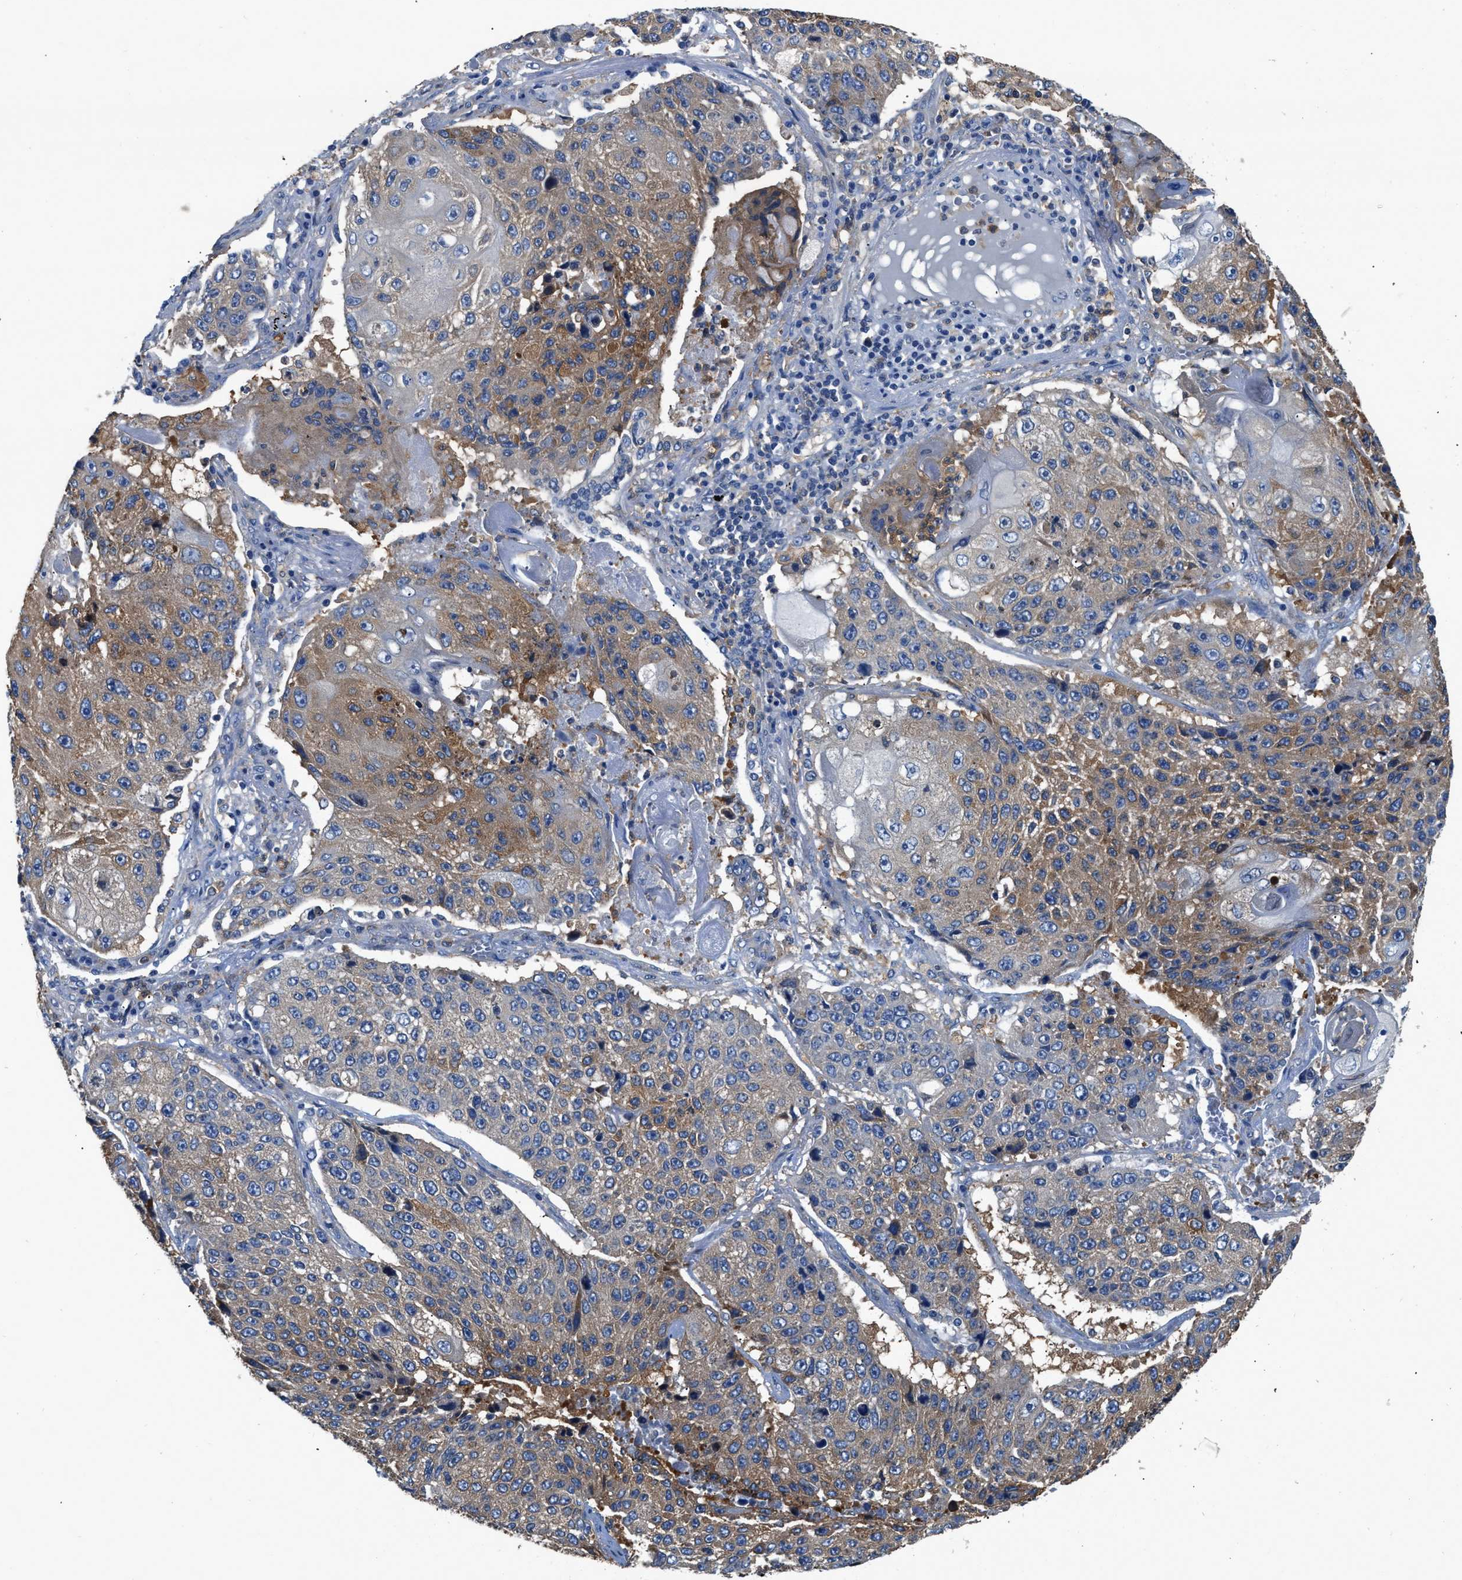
{"staining": {"intensity": "weak", "quantity": "25%-75%", "location": "cytoplasmic/membranous"}, "tissue": "lung cancer", "cell_type": "Tumor cells", "image_type": "cancer", "snomed": [{"axis": "morphology", "description": "Squamous cell carcinoma, NOS"}, {"axis": "topography", "description": "Lung"}], "caption": "Protein staining demonstrates weak cytoplasmic/membranous expression in approximately 25%-75% of tumor cells in squamous cell carcinoma (lung).", "gene": "PKM", "patient": {"sex": "male", "age": 61}}